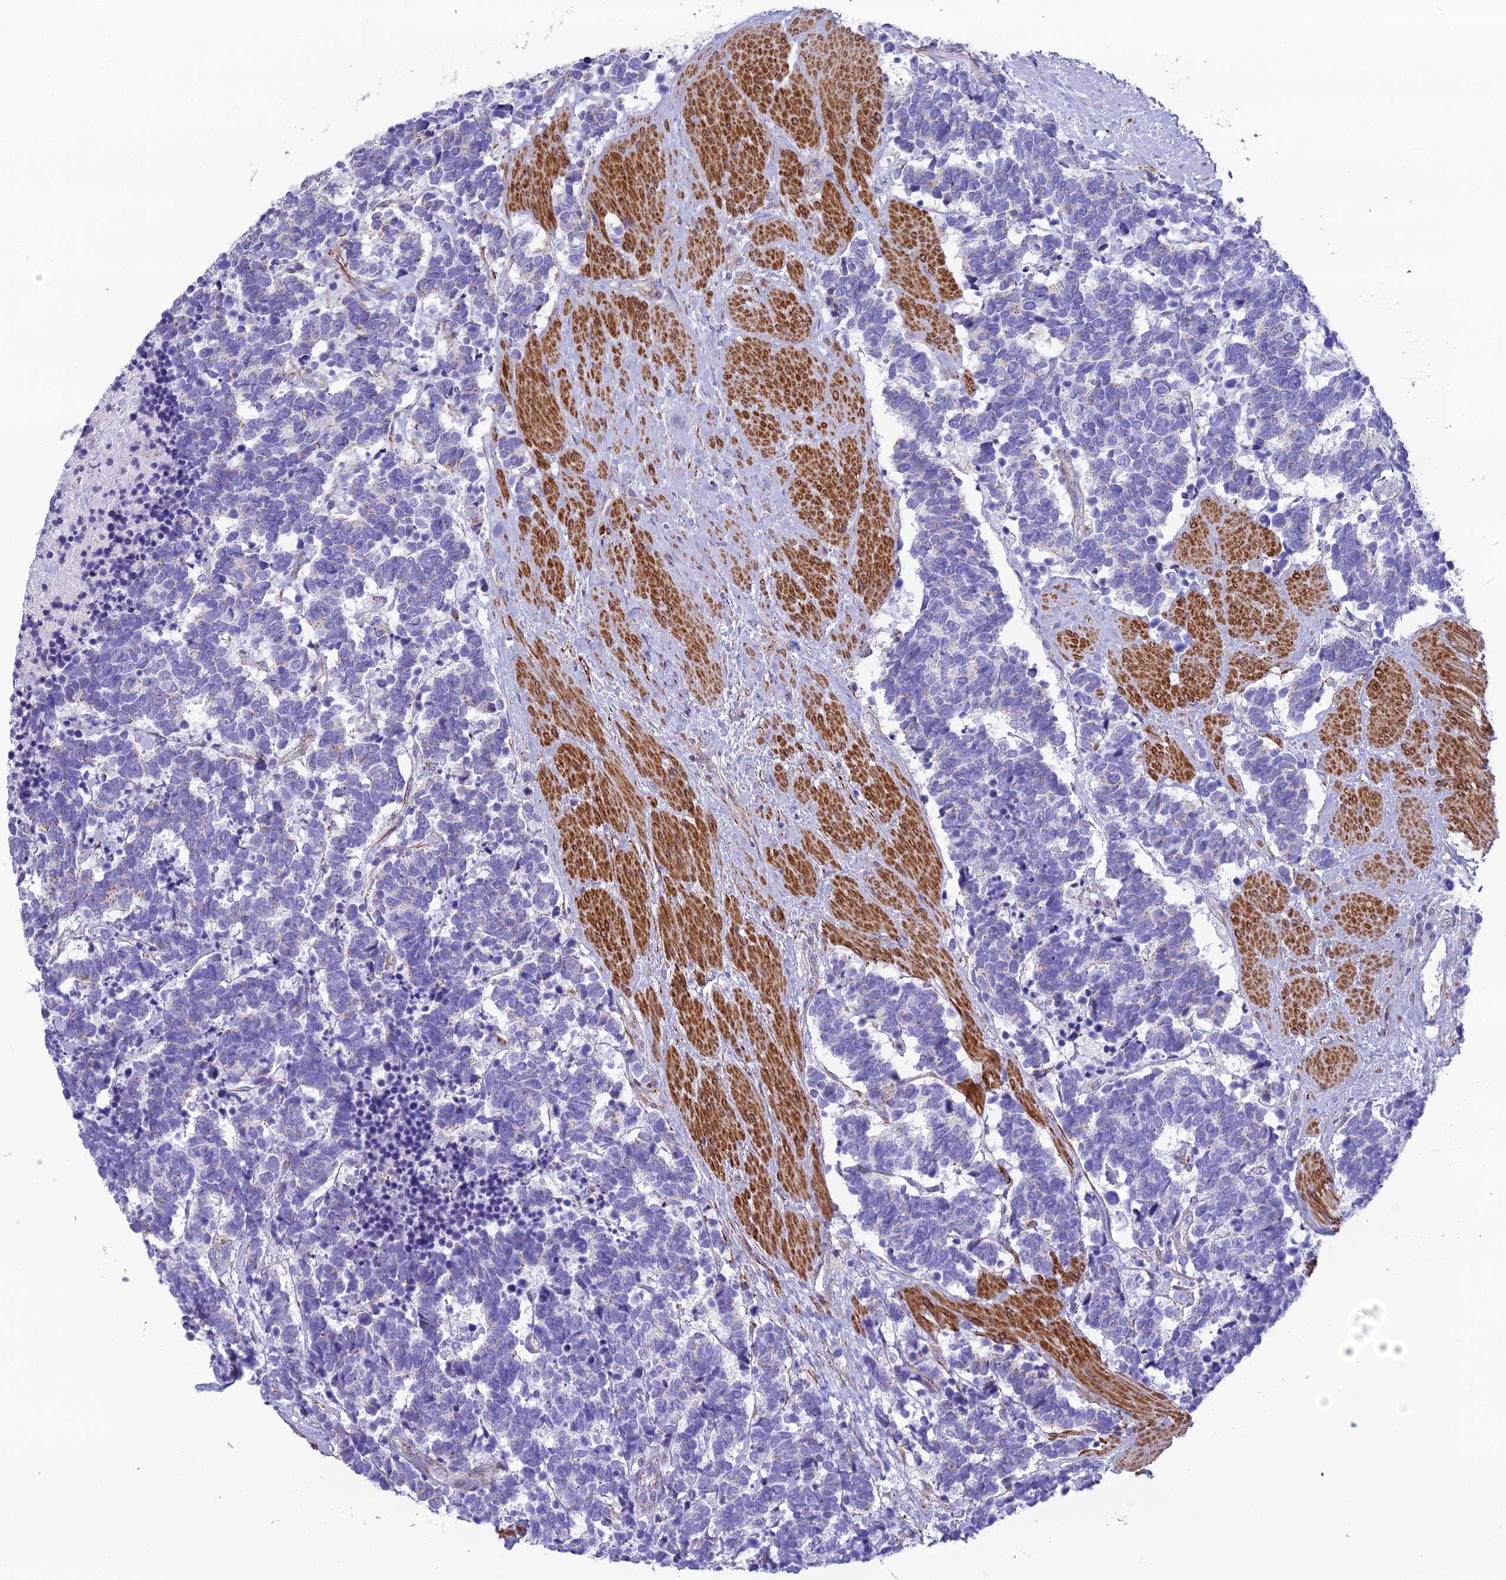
{"staining": {"intensity": "negative", "quantity": "none", "location": "none"}, "tissue": "carcinoid", "cell_type": "Tumor cells", "image_type": "cancer", "snomed": [{"axis": "morphology", "description": "Carcinoma, NOS"}, {"axis": "morphology", "description": "Carcinoid, malignant, NOS"}, {"axis": "topography", "description": "Prostate"}], "caption": "There is no significant staining in tumor cells of carcinoid.", "gene": "GFRA1", "patient": {"sex": "male", "age": 57}}